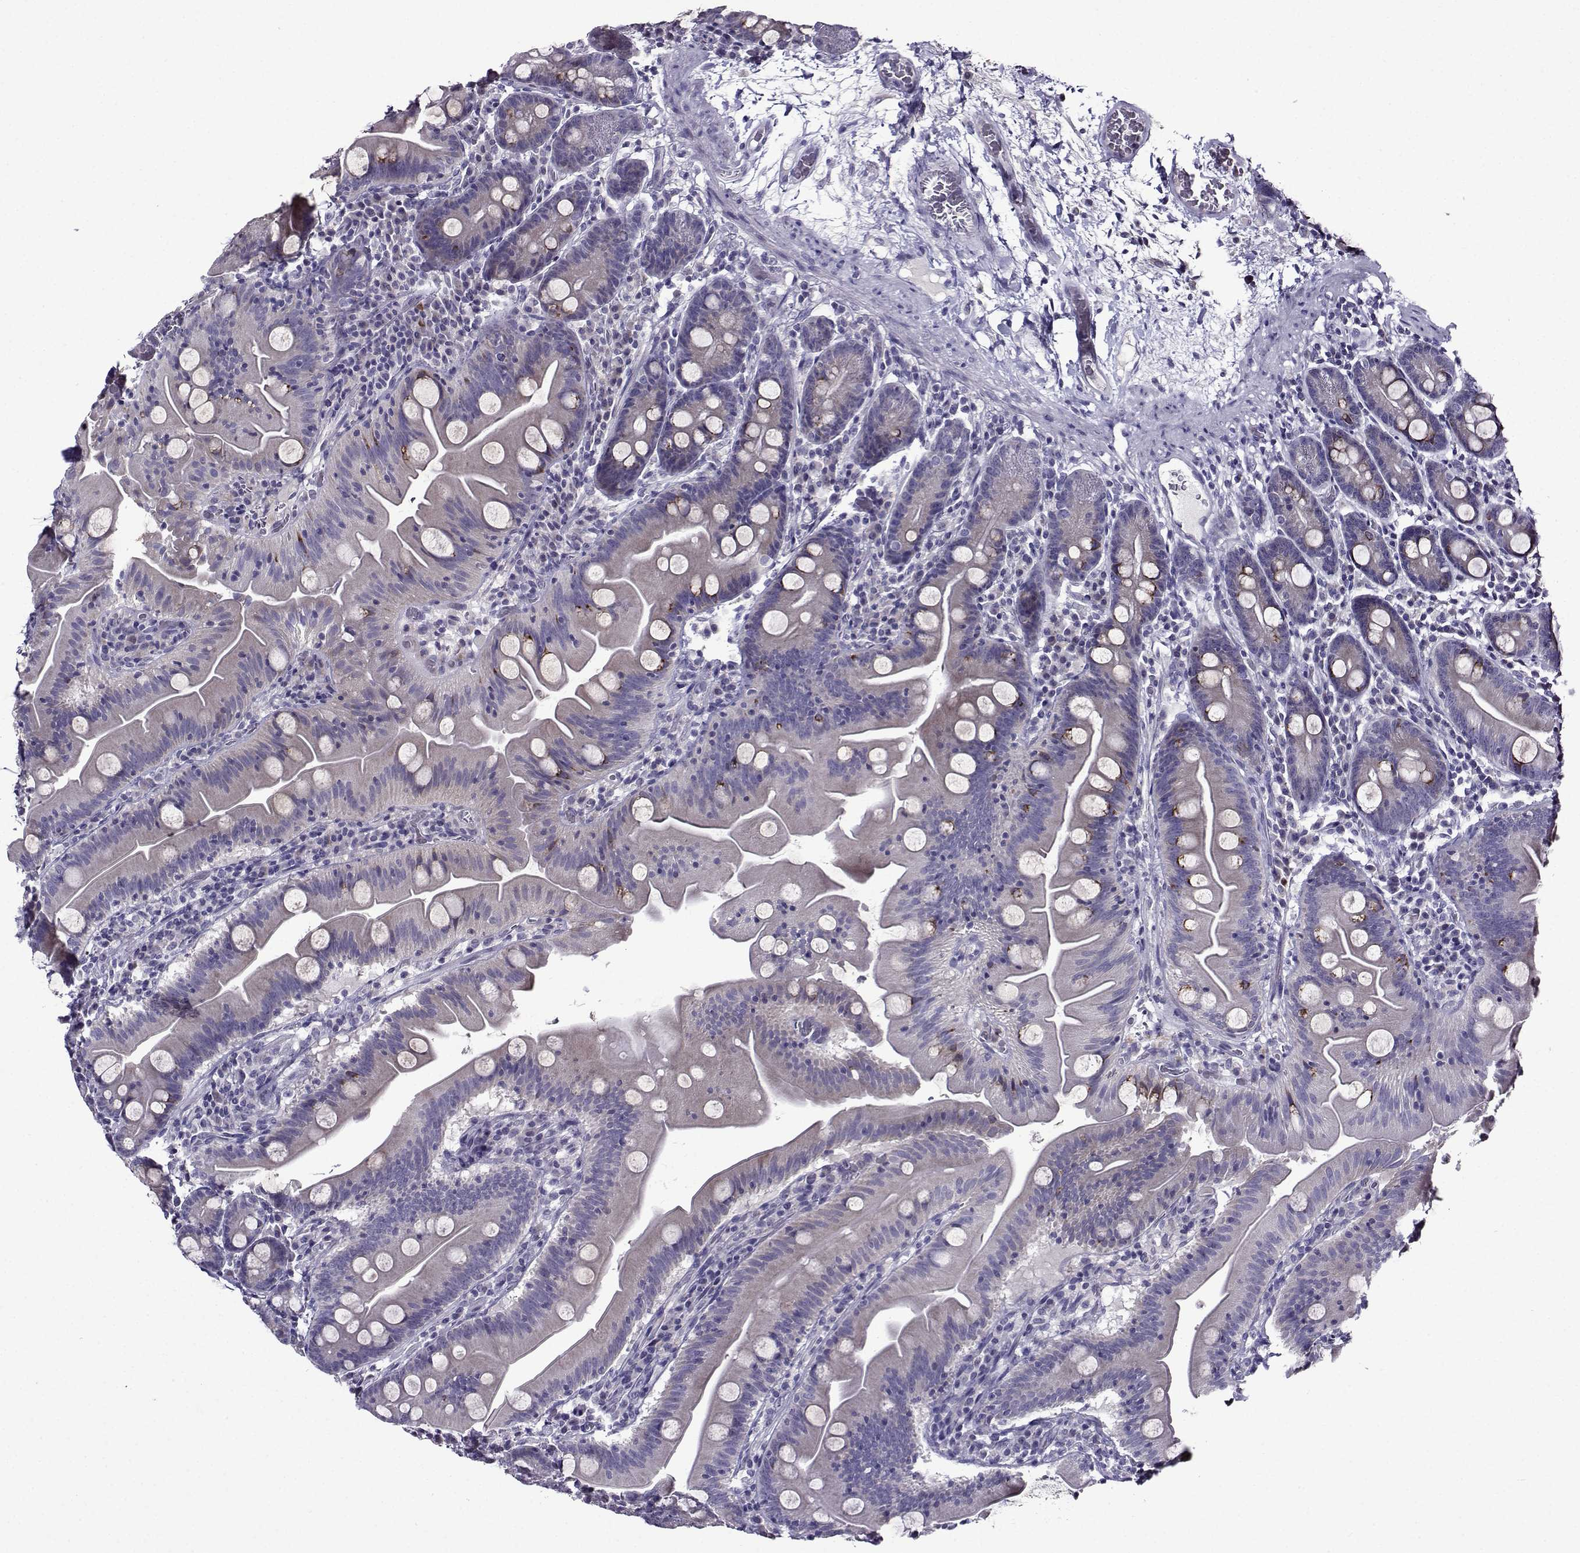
{"staining": {"intensity": "moderate", "quantity": "<25%", "location": "cytoplasmic/membranous"}, "tissue": "small intestine", "cell_type": "Glandular cells", "image_type": "normal", "snomed": [{"axis": "morphology", "description": "Normal tissue, NOS"}, {"axis": "topography", "description": "Small intestine"}], "caption": "Protein expression analysis of normal human small intestine reveals moderate cytoplasmic/membranous positivity in about <25% of glandular cells.", "gene": "TMEM266", "patient": {"sex": "male", "age": 37}}